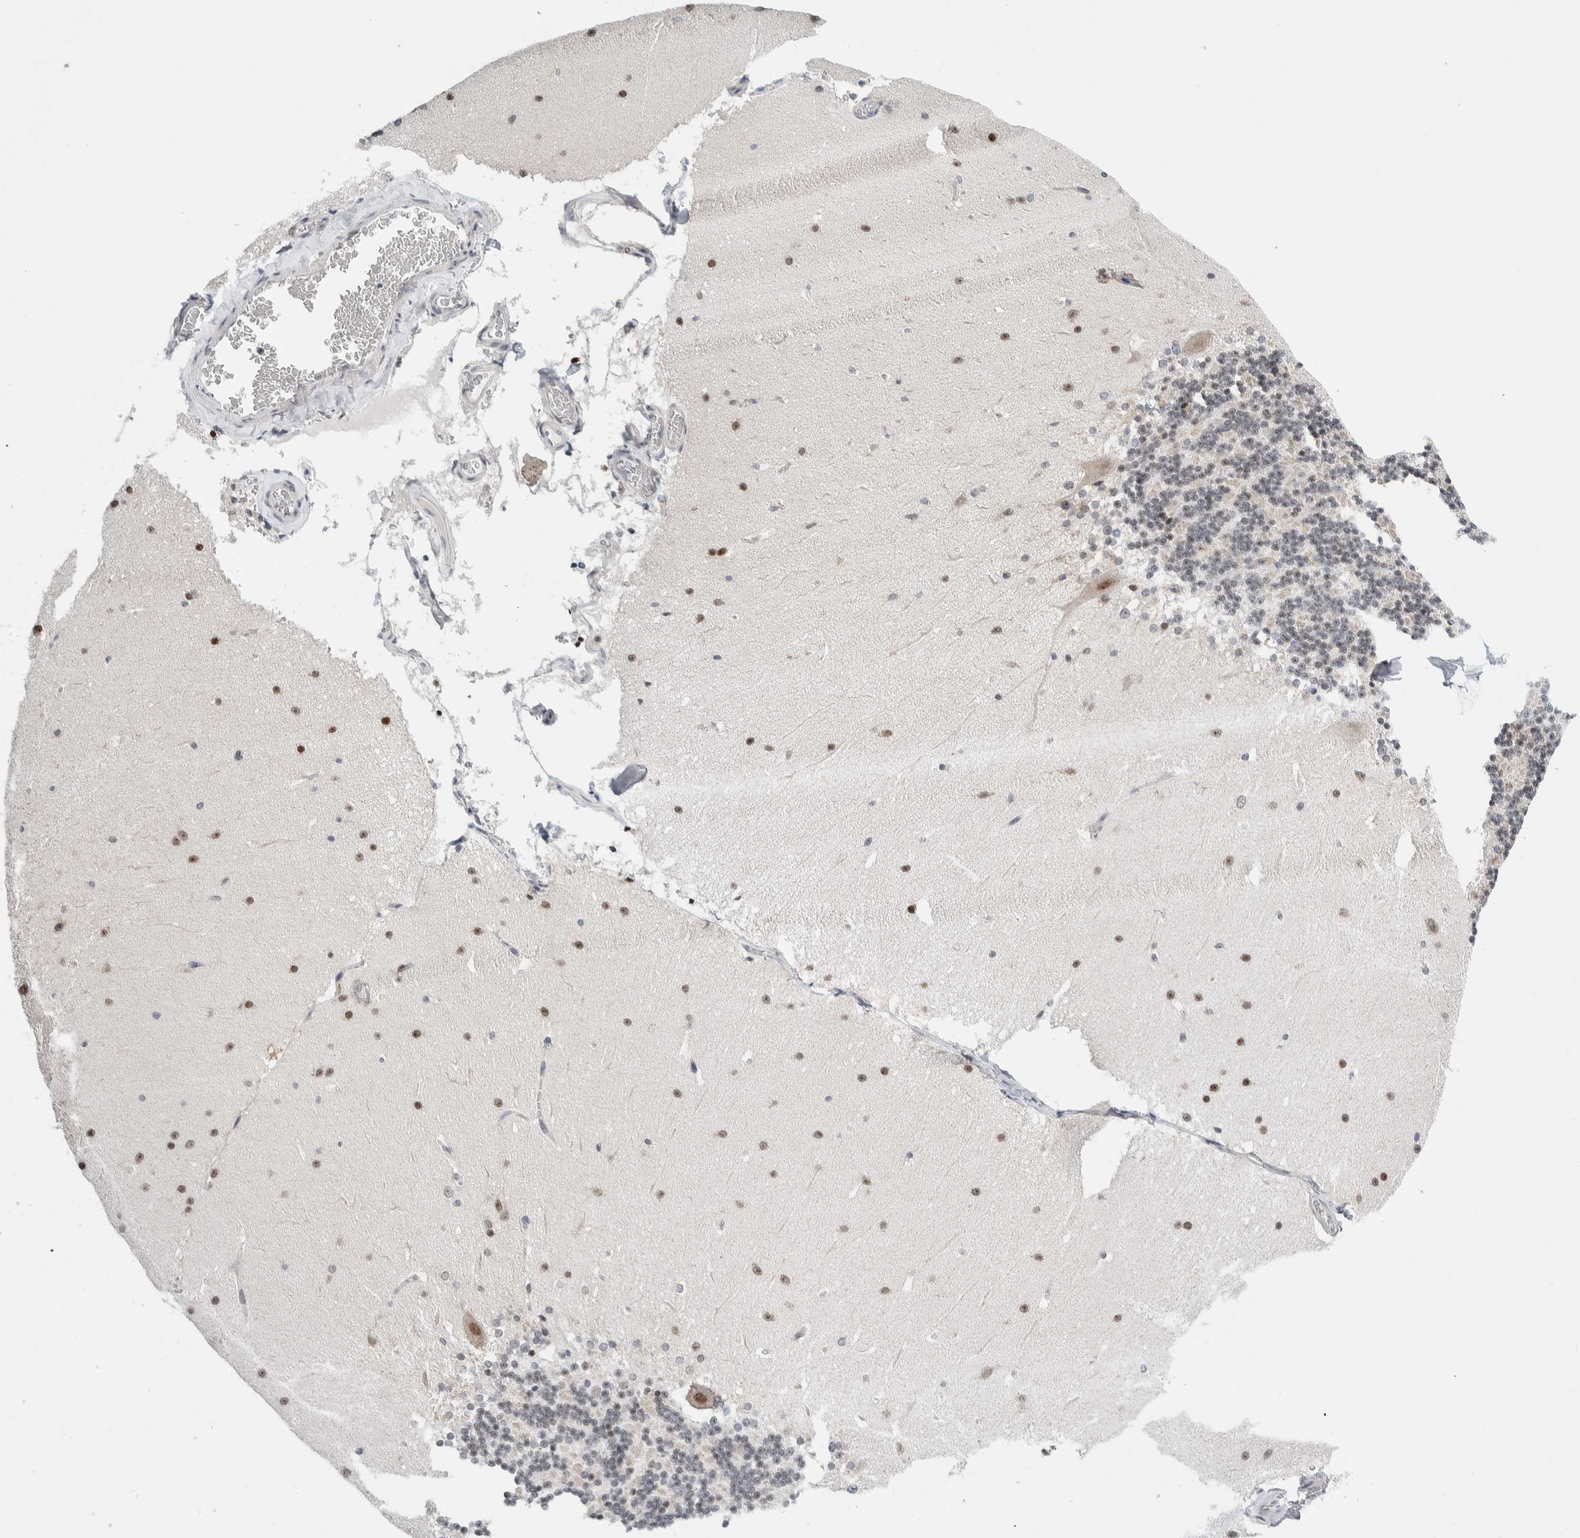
{"staining": {"intensity": "weak", "quantity": "25%-75%", "location": "nuclear"}, "tissue": "cerebellum", "cell_type": "Cells in granular layer", "image_type": "normal", "snomed": [{"axis": "morphology", "description": "Normal tissue, NOS"}, {"axis": "topography", "description": "Cerebellum"}], "caption": "Cerebellum stained for a protein reveals weak nuclear positivity in cells in granular layer. The staining was performed using DAB to visualize the protein expression in brown, while the nuclei were stained in blue with hematoxylin (Magnification: 20x).", "gene": "NEUROD1", "patient": {"sex": "female", "age": 19}}